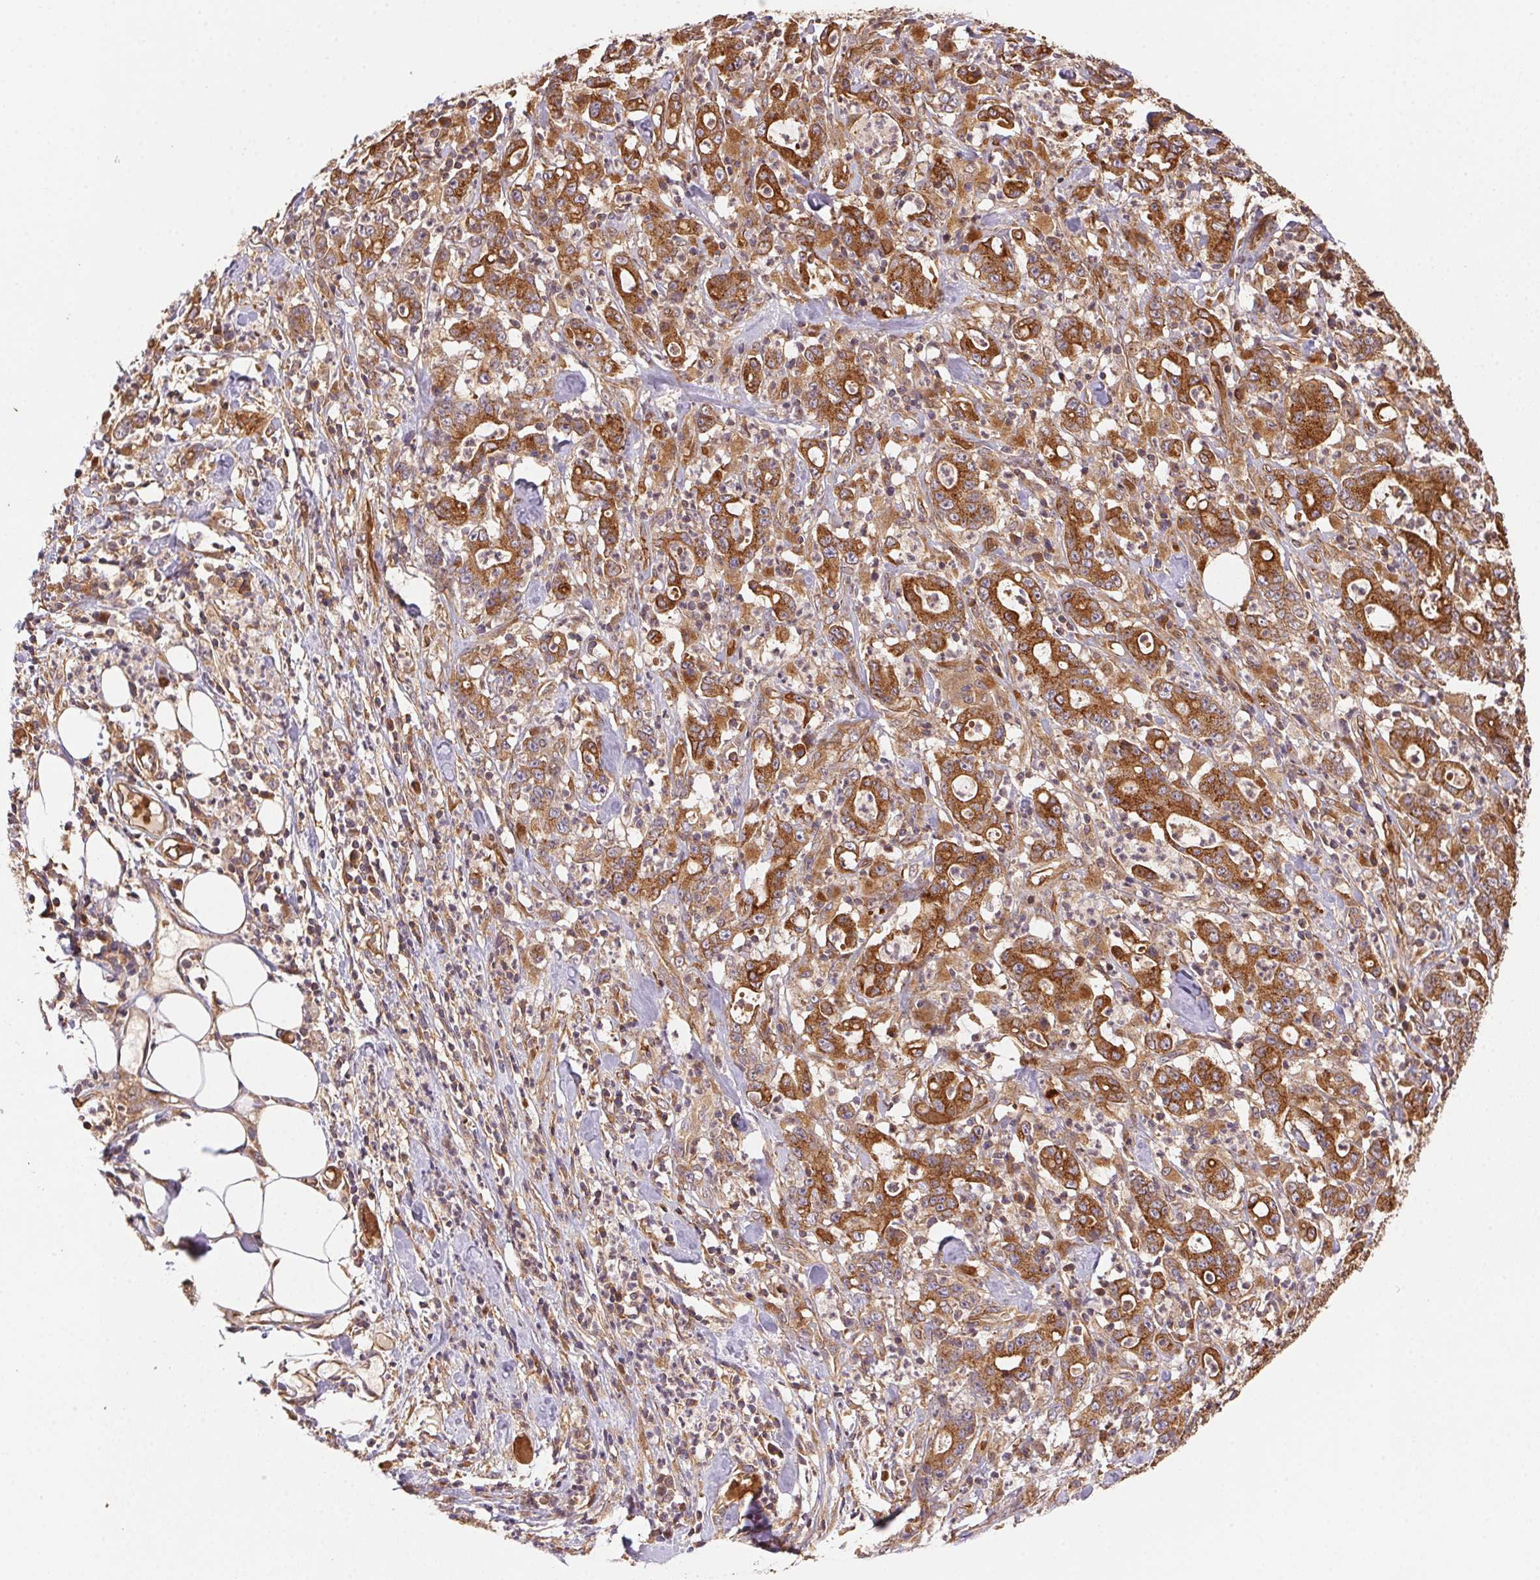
{"staining": {"intensity": "moderate", "quantity": ">75%", "location": "cytoplasmic/membranous"}, "tissue": "stomach cancer", "cell_type": "Tumor cells", "image_type": "cancer", "snomed": [{"axis": "morphology", "description": "Adenocarcinoma, NOS"}, {"axis": "topography", "description": "Stomach, upper"}], "caption": "Tumor cells exhibit medium levels of moderate cytoplasmic/membranous positivity in approximately >75% of cells in adenocarcinoma (stomach).", "gene": "USE1", "patient": {"sex": "male", "age": 68}}